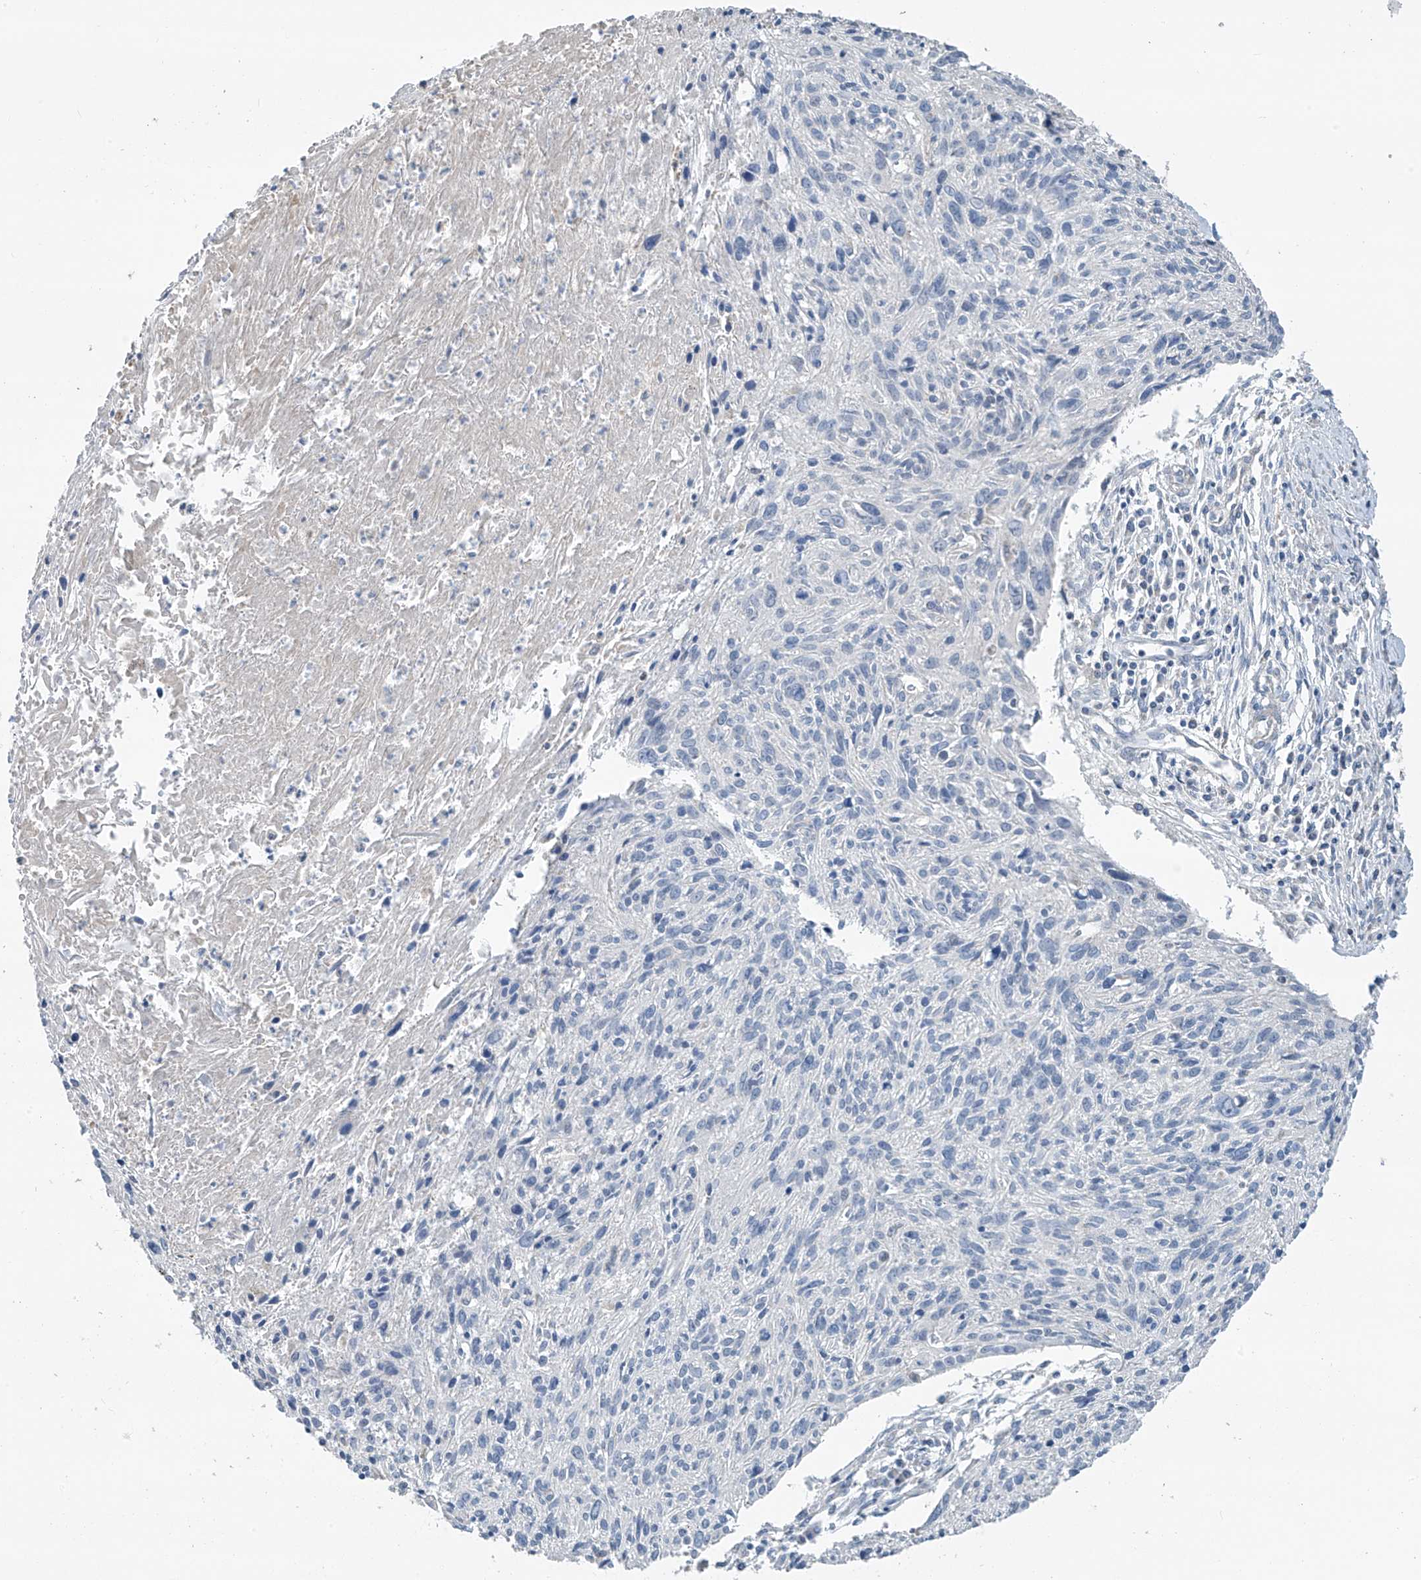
{"staining": {"intensity": "negative", "quantity": "none", "location": "none"}, "tissue": "cervical cancer", "cell_type": "Tumor cells", "image_type": "cancer", "snomed": [{"axis": "morphology", "description": "Squamous cell carcinoma, NOS"}, {"axis": "topography", "description": "Cervix"}], "caption": "Photomicrograph shows no significant protein positivity in tumor cells of cervical cancer (squamous cell carcinoma).", "gene": "SYN3", "patient": {"sex": "female", "age": 51}}